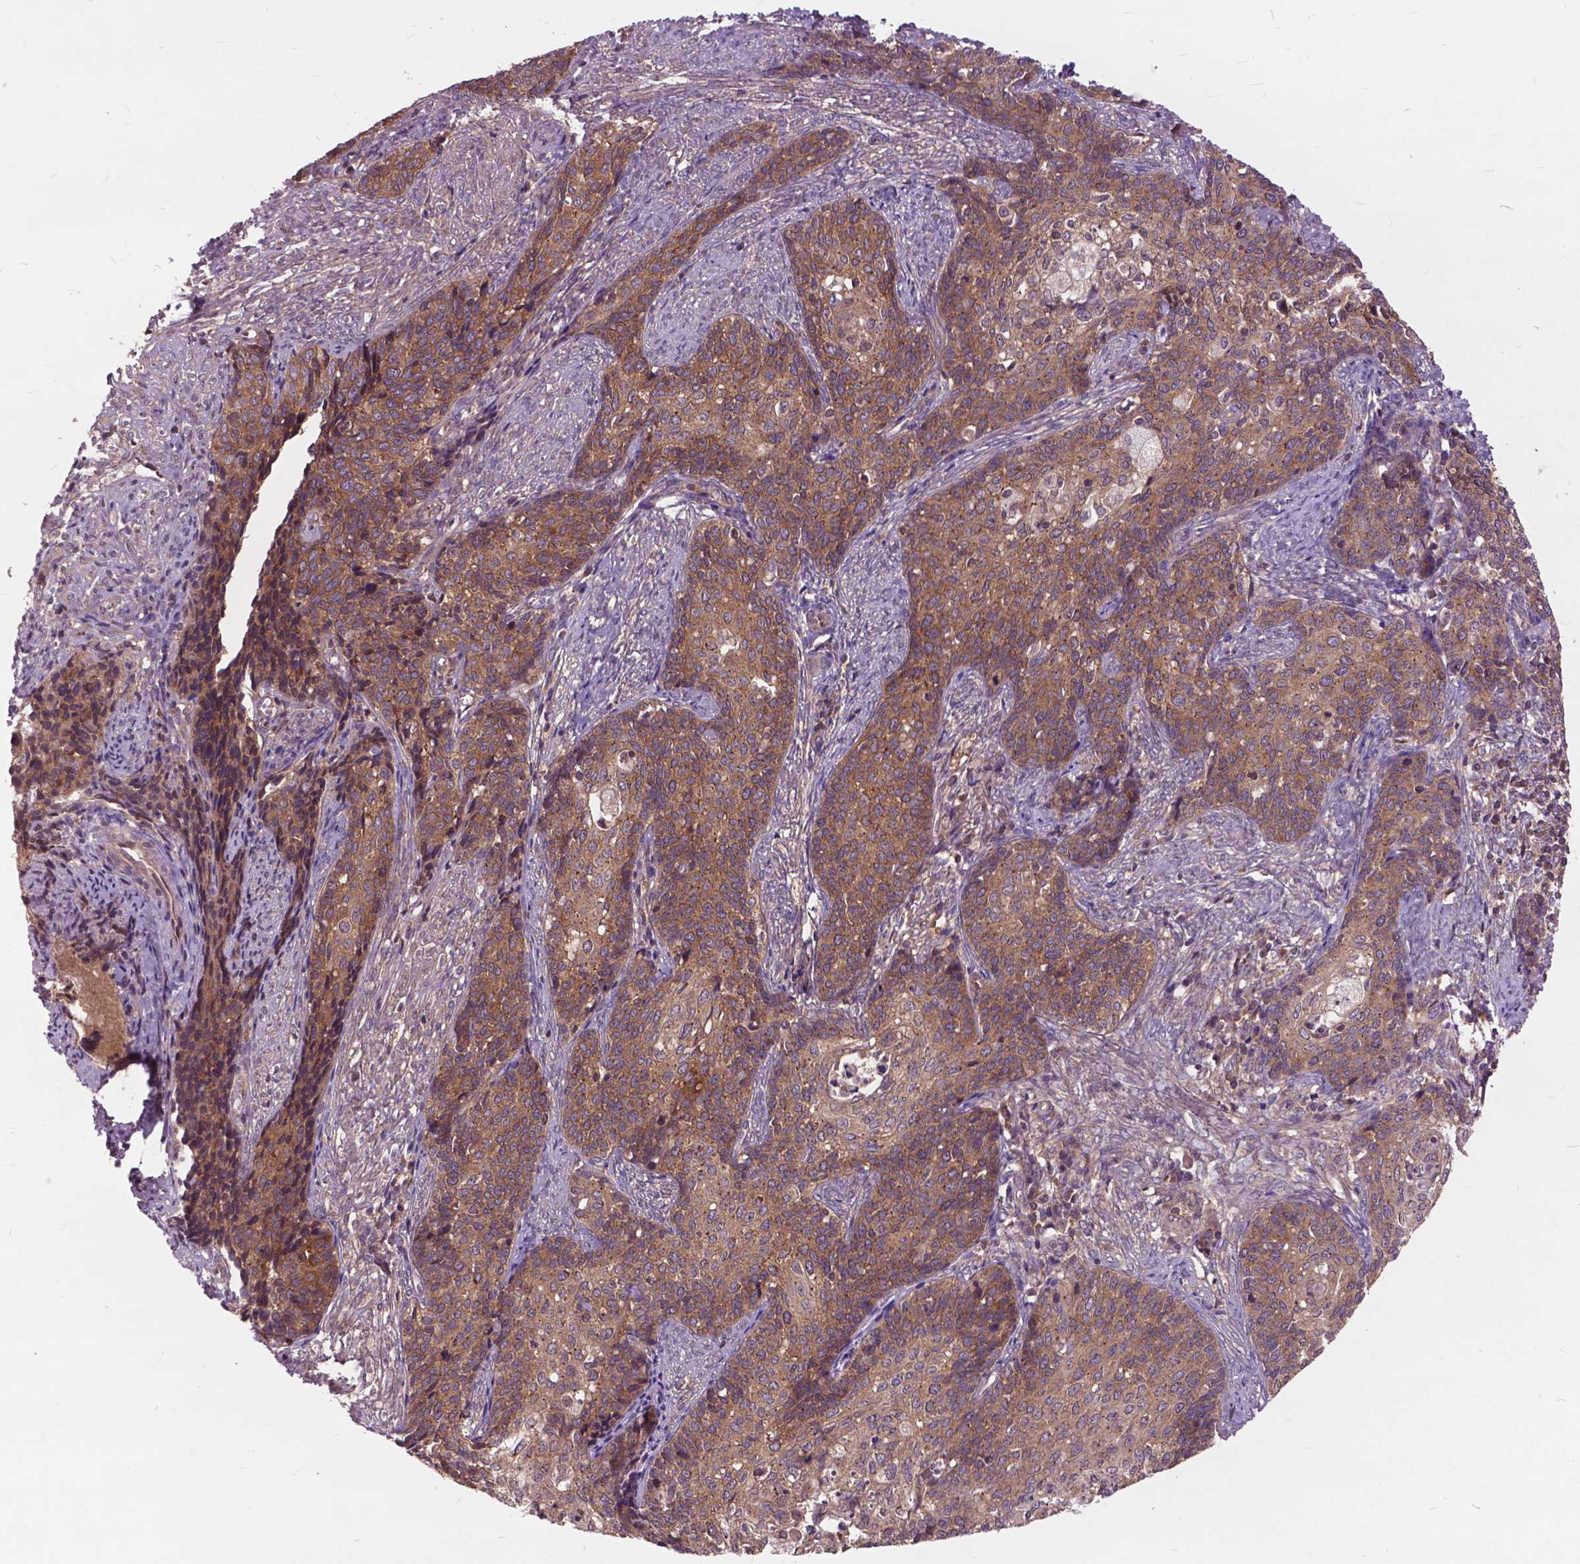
{"staining": {"intensity": "moderate", "quantity": ">75%", "location": "cytoplasmic/membranous"}, "tissue": "cervical cancer", "cell_type": "Tumor cells", "image_type": "cancer", "snomed": [{"axis": "morphology", "description": "Squamous cell carcinoma, NOS"}, {"axis": "topography", "description": "Cervix"}], "caption": "Protein analysis of cervical cancer (squamous cell carcinoma) tissue demonstrates moderate cytoplasmic/membranous positivity in about >75% of tumor cells.", "gene": "ARAF", "patient": {"sex": "female", "age": 39}}